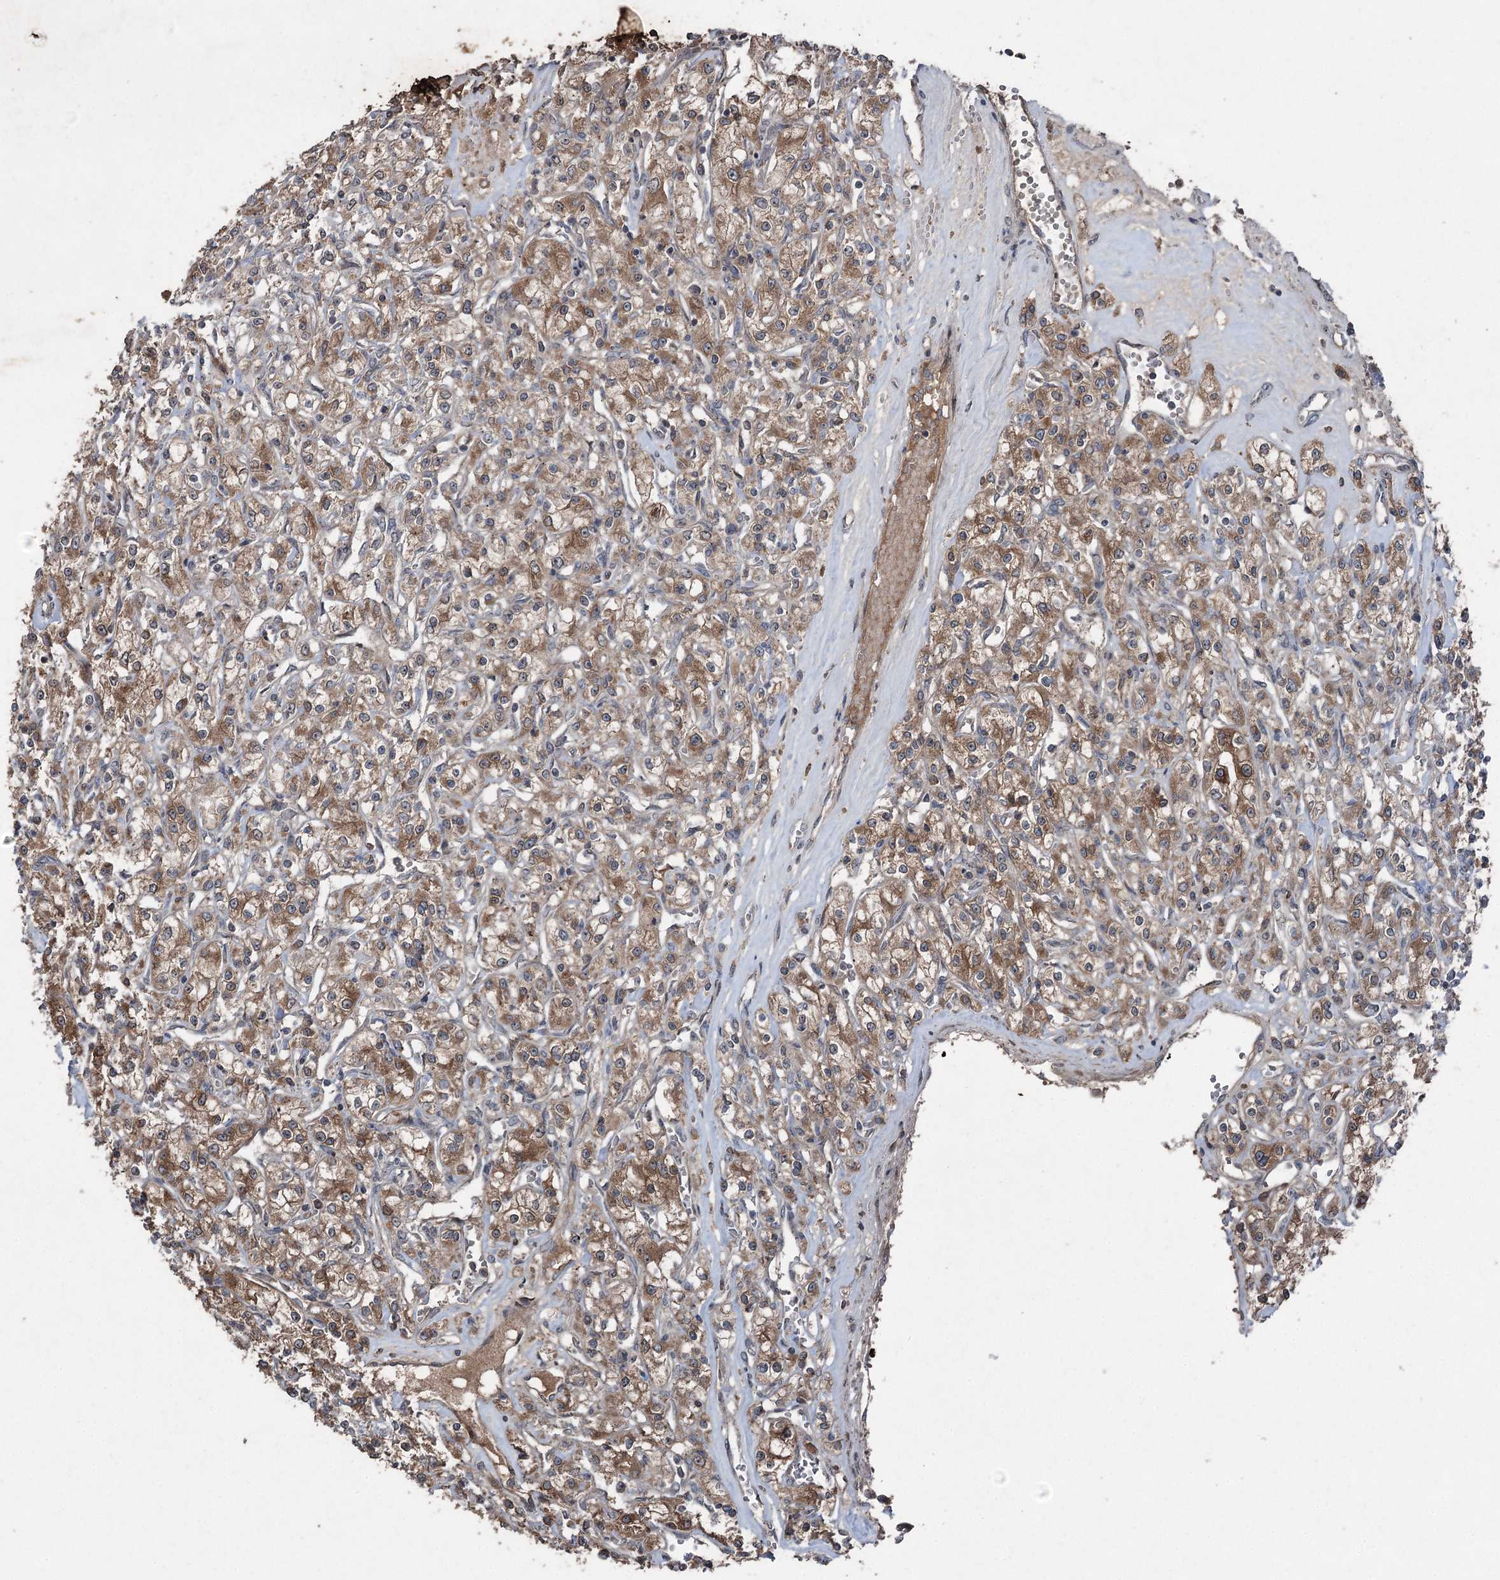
{"staining": {"intensity": "moderate", "quantity": ">75%", "location": "cytoplasmic/membranous"}, "tissue": "renal cancer", "cell_type": "Tumor cells", "image_type": "cancer", "snomed": [{"axis": "morphology", "description": "Adenocarcinoma, NOS"}, {"axis": "topography", "description": "Kidney"}], "caption": "Adenocarcinoma (renal) stained with IHC demonstrates moderate cytoplasmic/membranous positivity in about >75% of tumor cells.", "gene": "MAPK8IP2", "patient": {"sex": "female", "age": 59}}